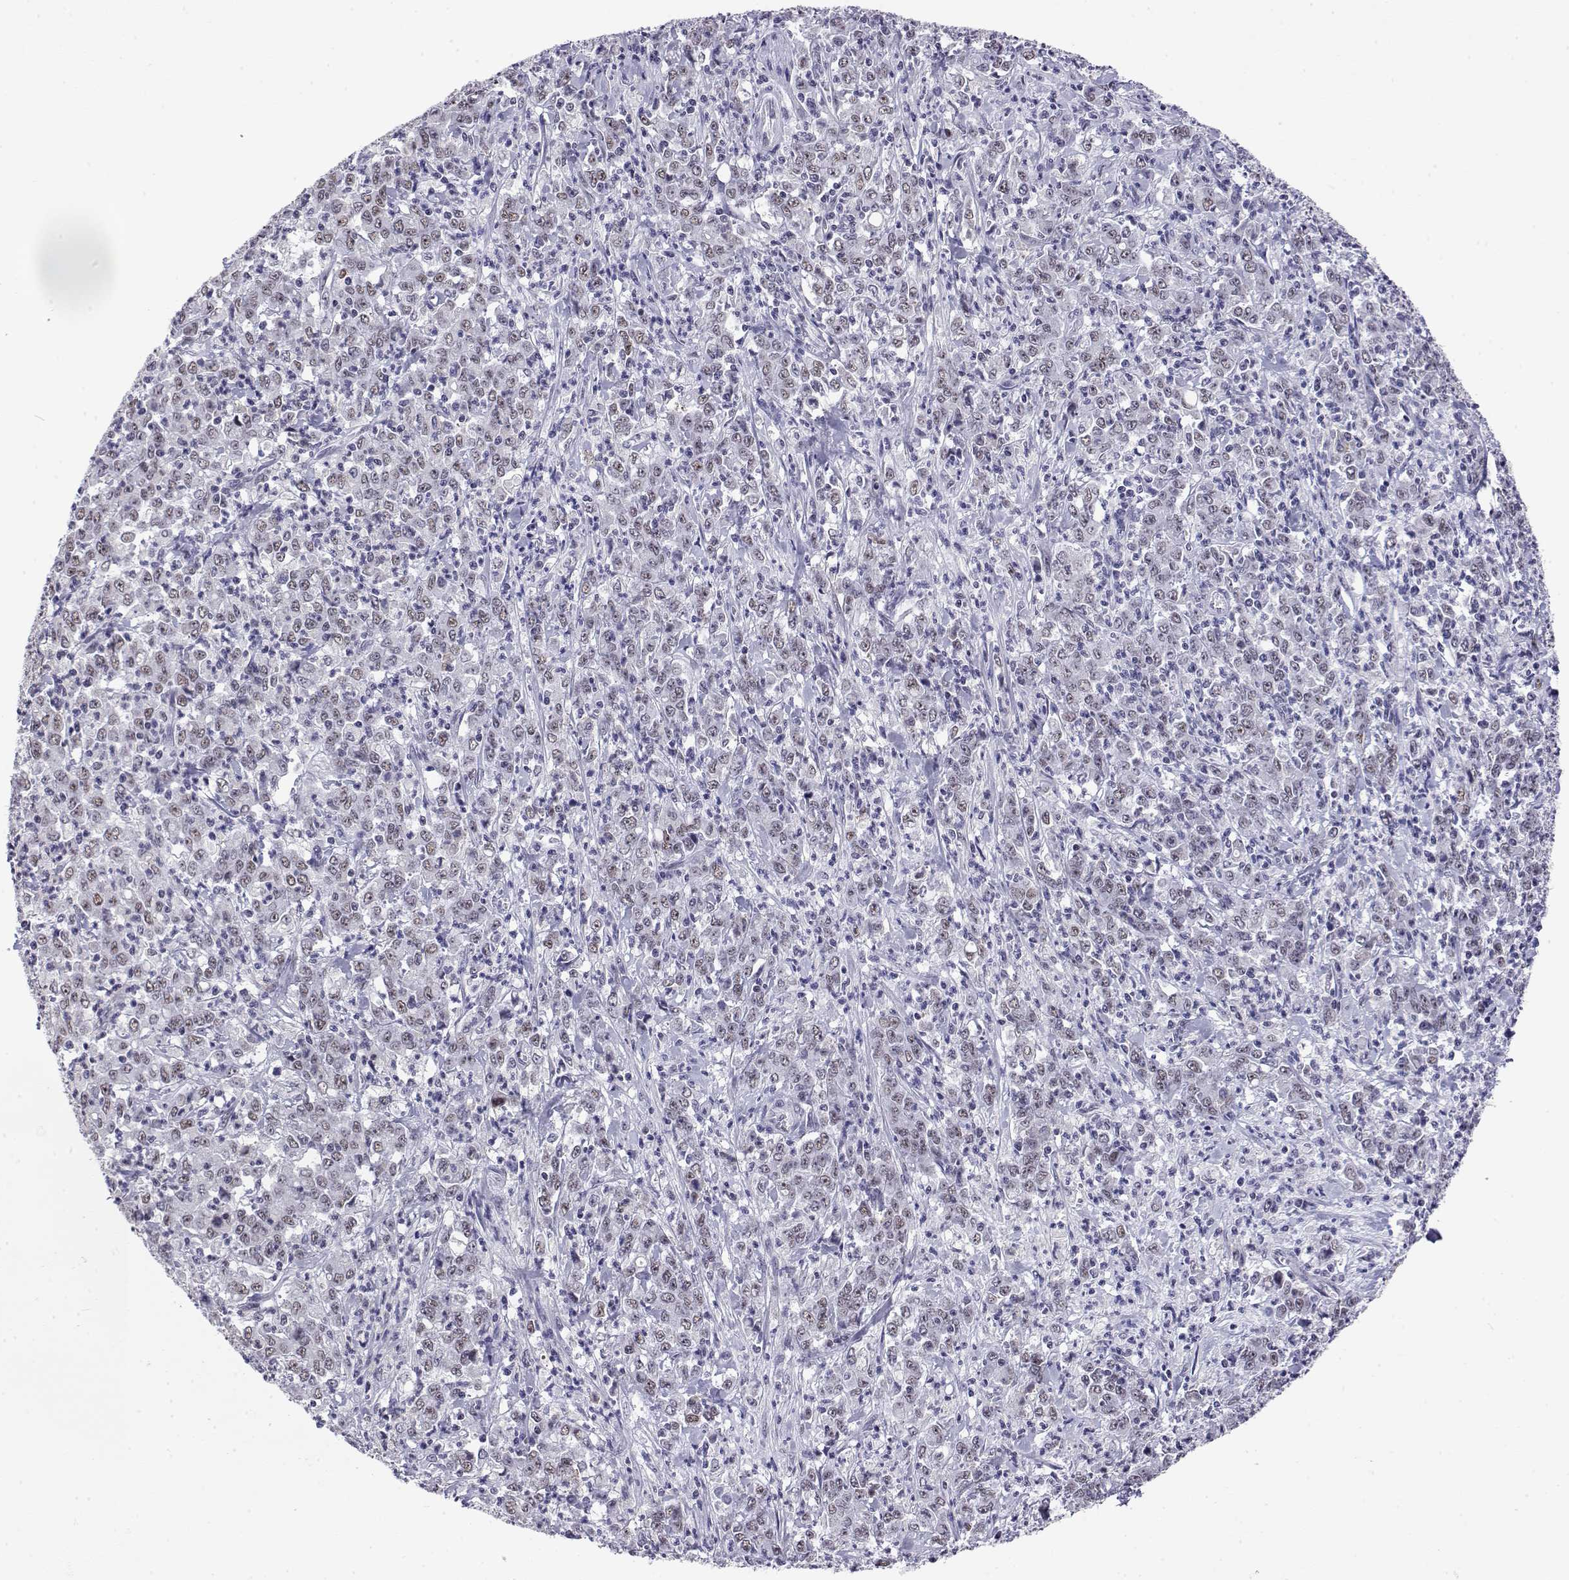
{"staining": {"intensity": "weak", "quantity": "25%-75%", "location": "nuclear"}, "tissue": "stomach cancer", "cell_type": "Tumor cells", "image_type": "cancer", "snomed": [{"axis": "morphology", "description": "Adenocarcinoma, NOS"}, {"axis": "topography", "description": "Stomach, lower"}], "caption": "Immunohistochemical staining of stomach adenocarcinoma shows weak nuclear protein expression in about 25%-75% of tumor cells.", "gene": "POLDIP3", "patient": {"sex": "female", "age": 71}}